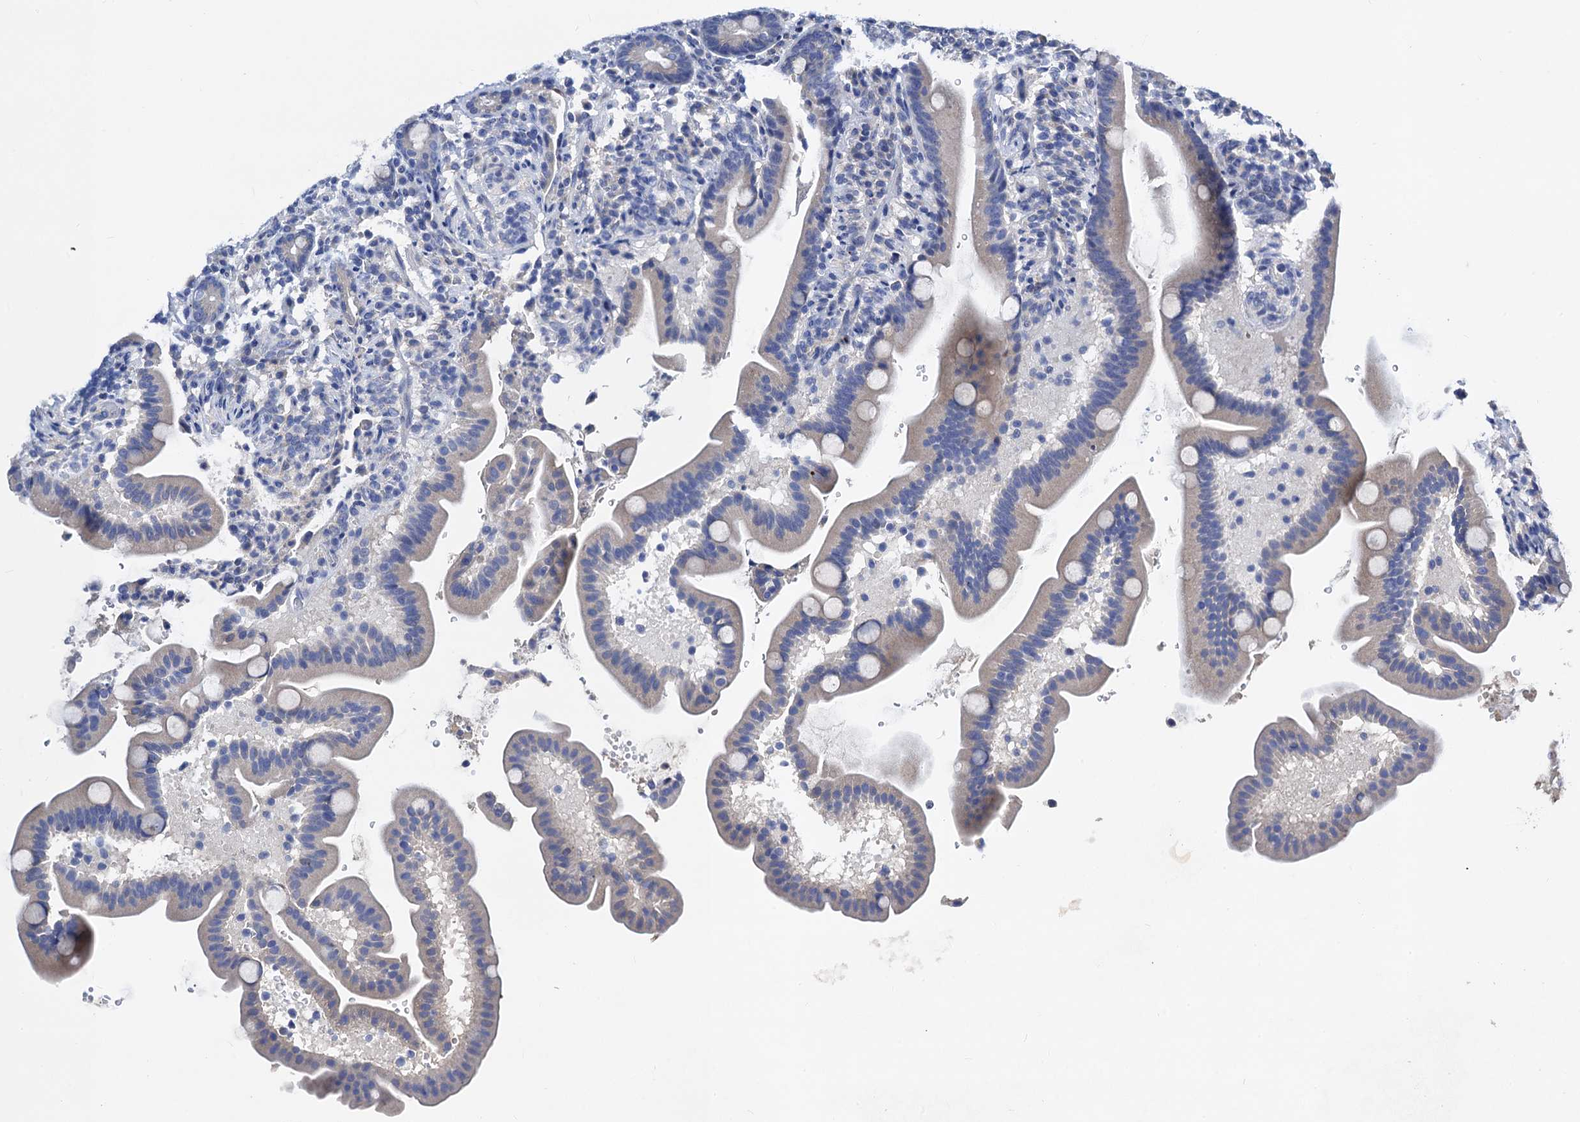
{"staining": {"intensity": "negative", "quantity": "none", "location": "none"}, "tissue": "duodenum", "cell_type": "Glandular cells", "image_type": "normal", "snomed": [{"axis": "morphology", "description": "Normal tissue, NOS"}, {"axis": "topography", "description": "Duodenum"}], "caption": "This is an immunohistochemistry (IHC) image of unremarkable duodenum. There is no staining in glandular cells.", "gene": "FREM3", "patient": {"sex": "male", "age": 54}}